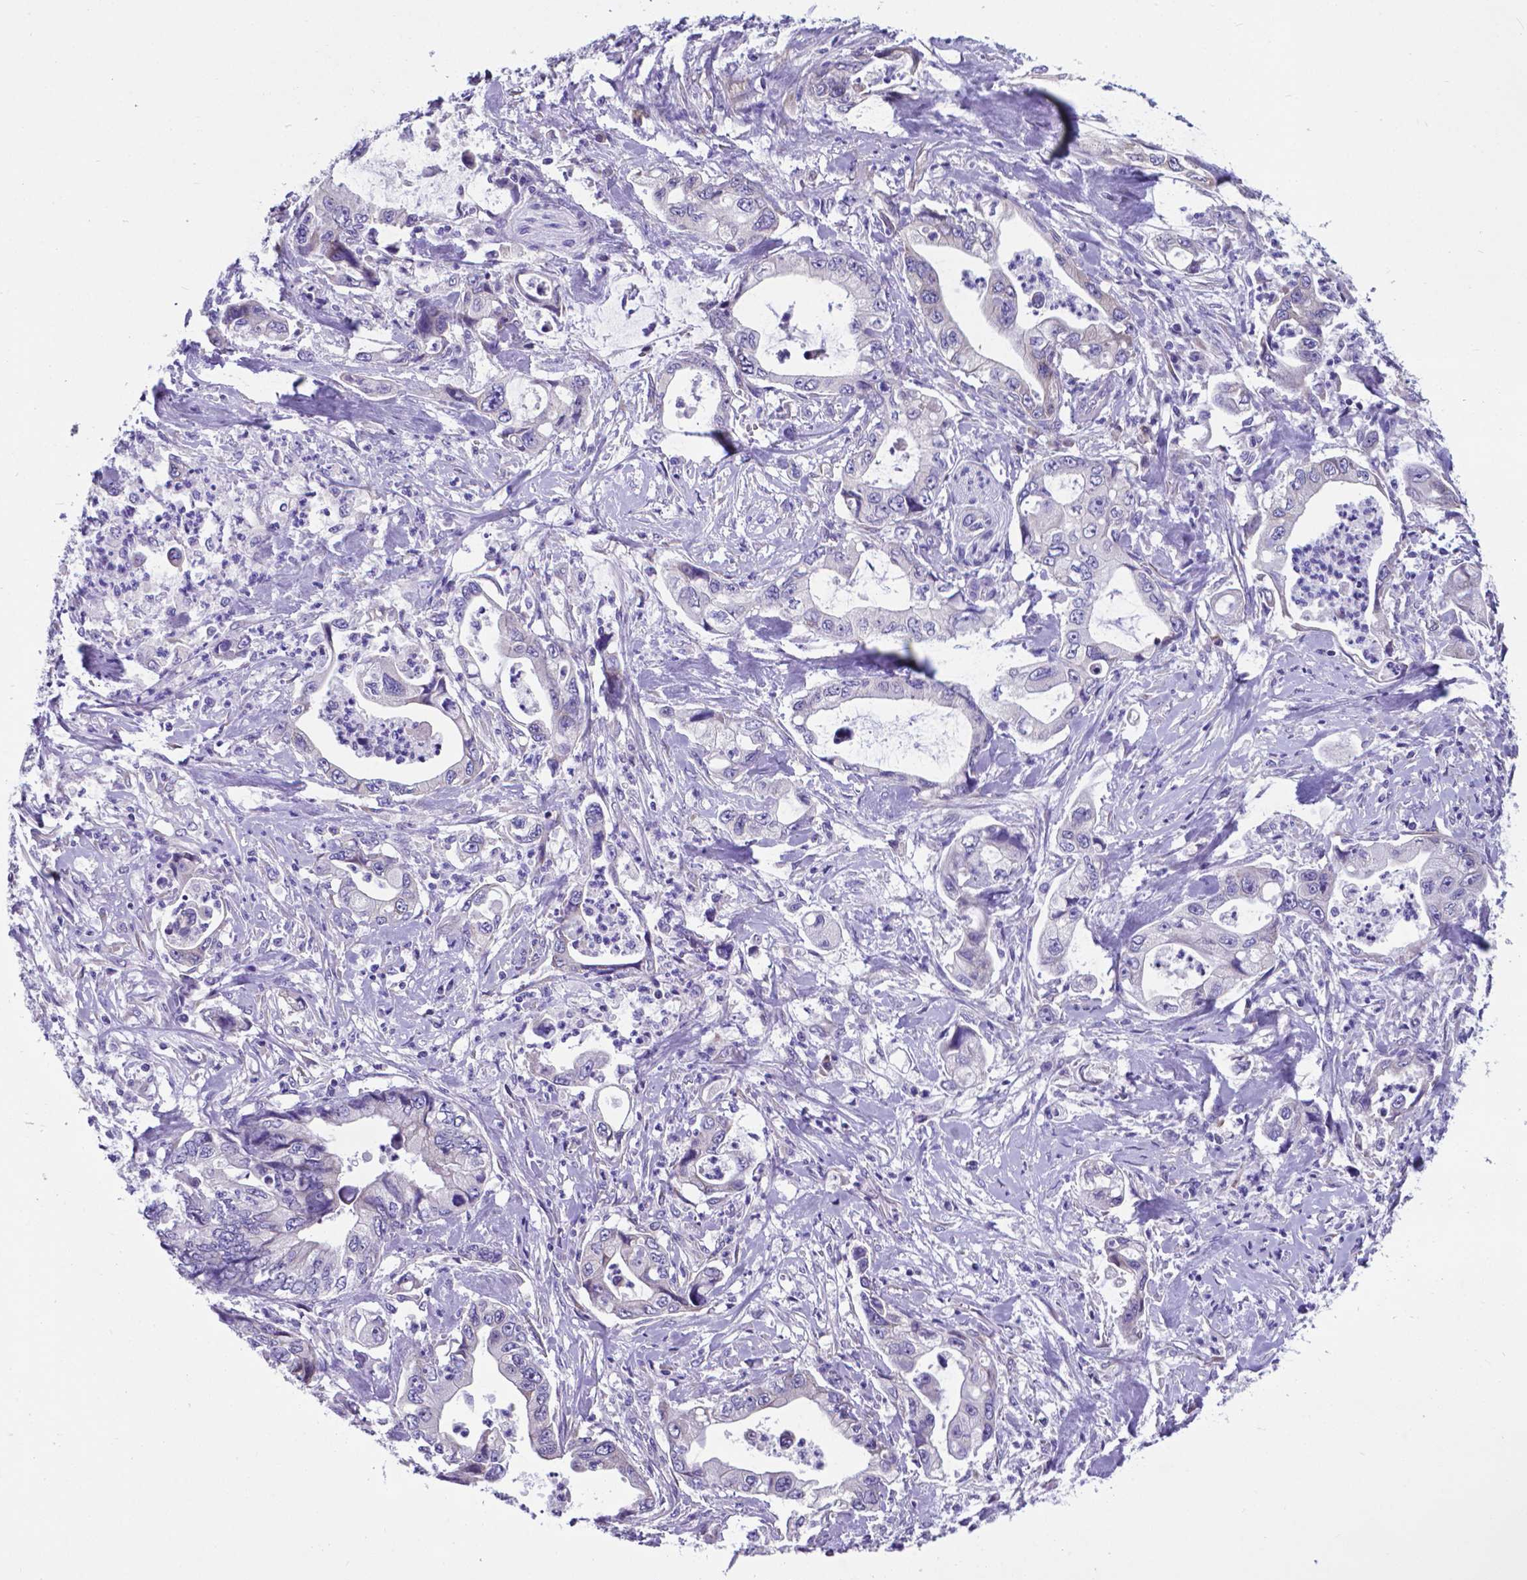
{"staining": {"intensity": "negative", "quantity": "none", "location": "none"}, "tissue": "stomach cancer", "cell_type": "Tumor cells", "image_type": "cancer", "snomed": [{"axis": "morphology", "description": "Adenocarcinoma, NOS"}, {"axis": "topography", "description": "Pancreas"}, {"axis": "topography", "description": "Stomach, upper"}], "caption": "DAB (3,3'-diaminobenzidine) immunohistochemical staining of adenocarcinoma (stomach) reveals no significant staining in tumor cells.", "gene": "RPL6", "patient": {"sex": "male", "age": 77}}